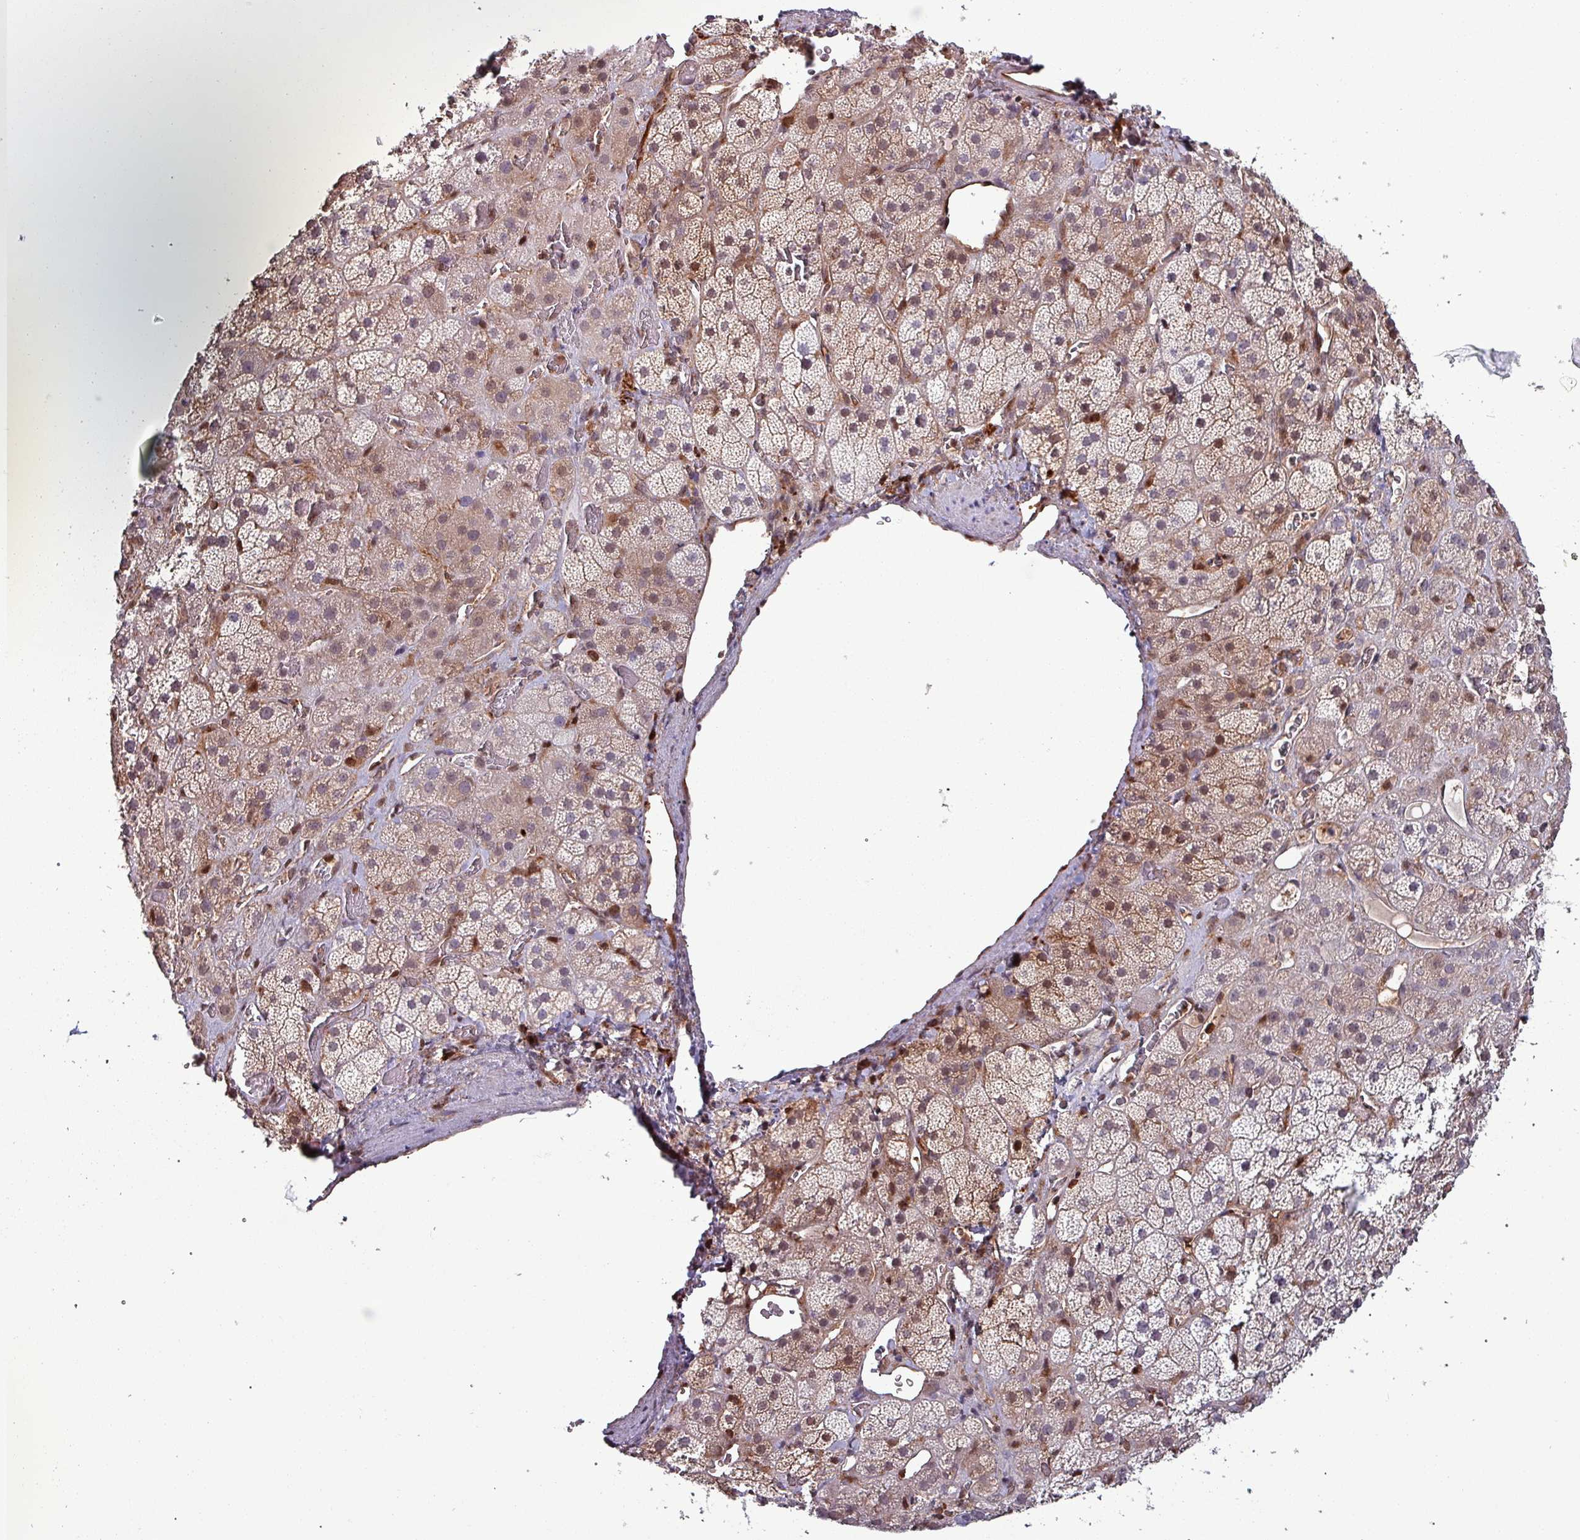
{"staining": {"intensity": "moderate", "quantity": ">75%", "location": "cytoplasmic/membranous,nuclear"}, "tissue": "adrenal gland", "cell_type": "Glandular cells", "image_type": "normal", "snomed": [{"axis": "morphology", "description": "Normal tissue, NOS"}, {"axis": "topography", "description": "Adrenal gland"}], "caption": "About >75% of glandular cells in unremarkable adrenal gland demonstrate moderate cytoplasmic/membranous,nuclear protein staining as visualized by brown immunohistochemical staining.", "gene": "PSMB8", "patient": {"sex": "male", "age": 57}}